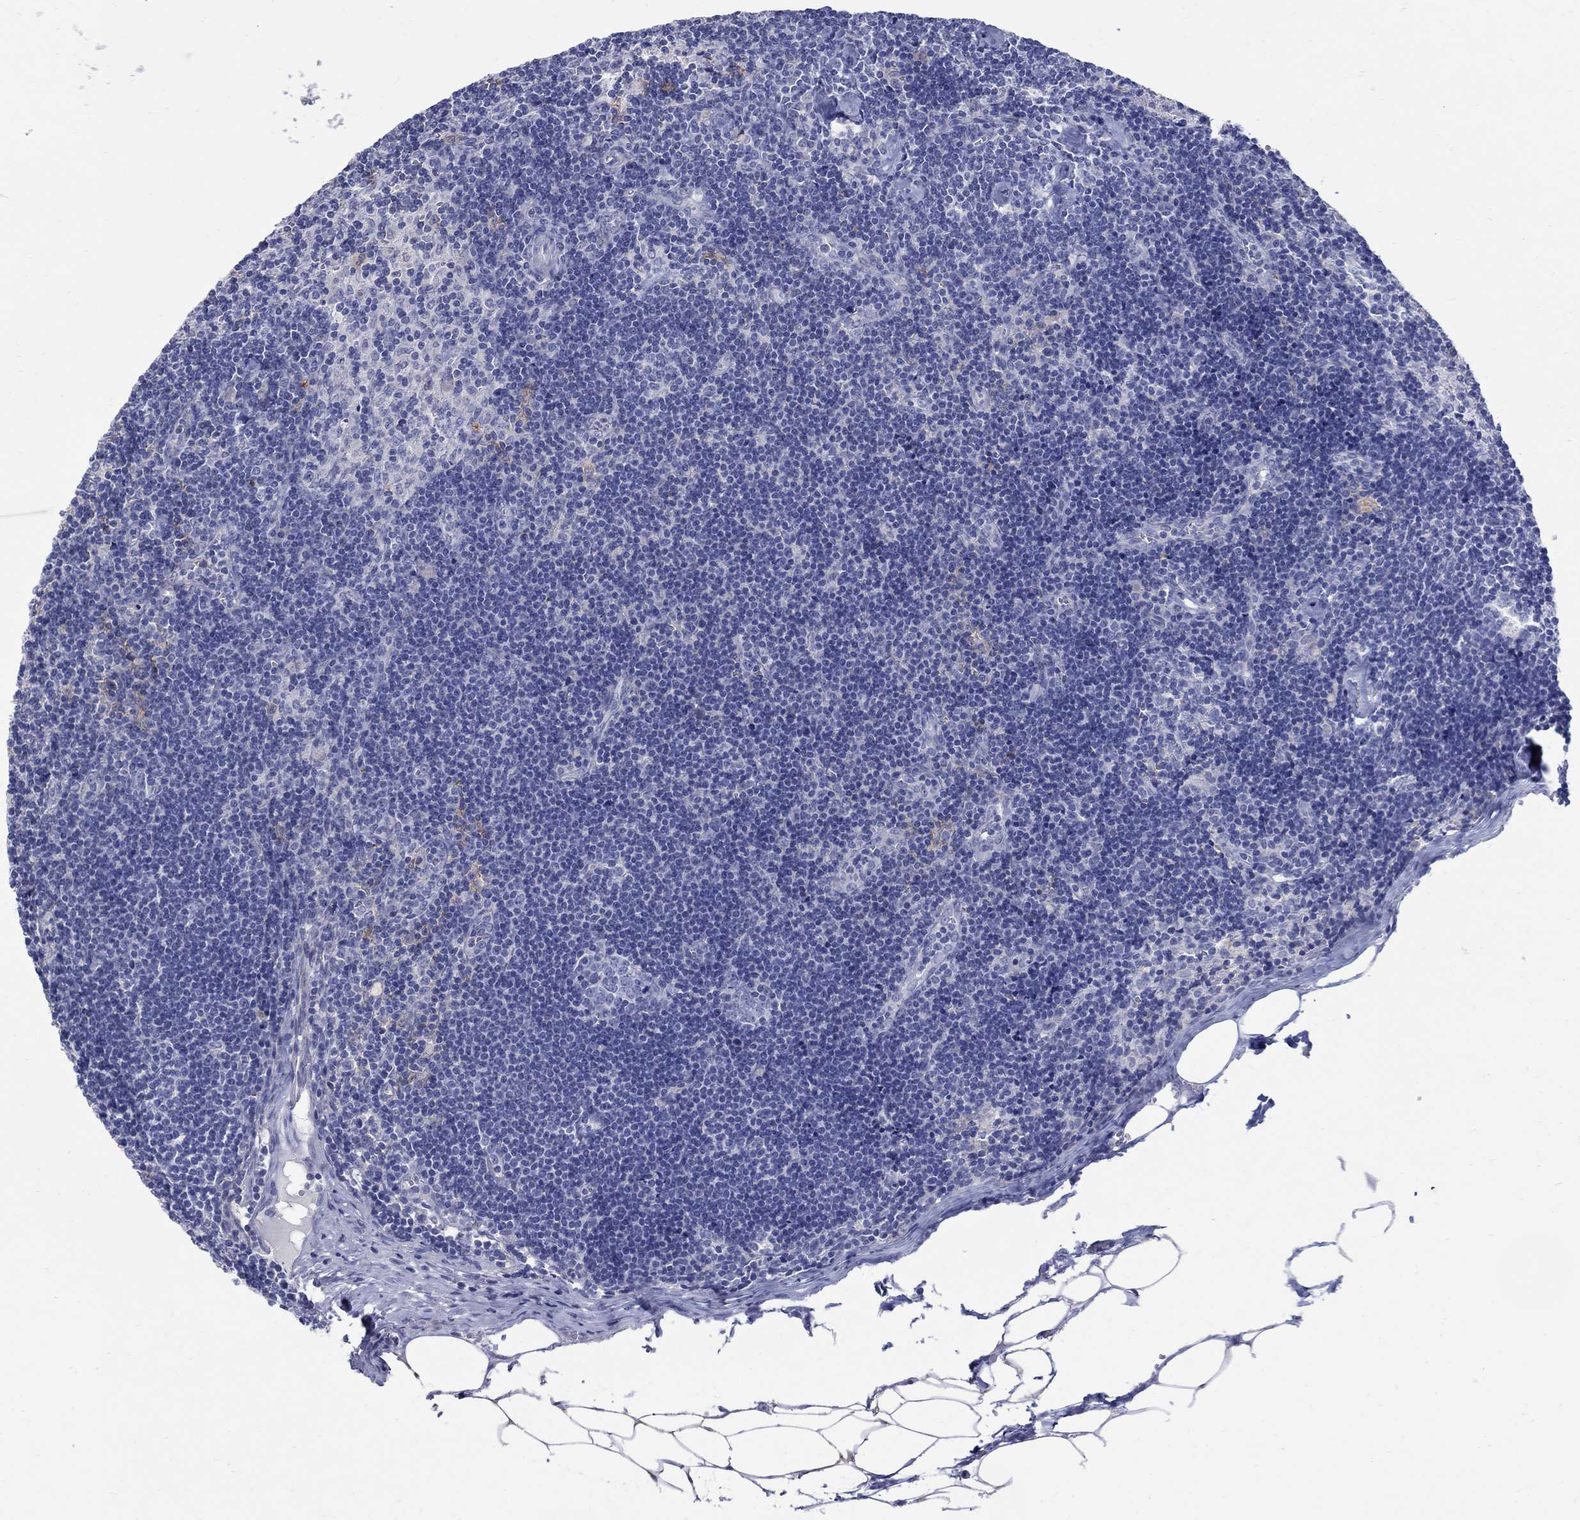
{"staining": {"intensity": "negative", "quantity": "none", "location": "none"}, "tissue": "lymph node", "cell_type": "Non-germinal center cells", "image_type": "normal", "snomed": [{"axis": "morphology", "description": "Normal tissue, NOS"}, {"axis": "topography", "description": "Lymph node"}], "caption": "A photomicrograph of human lymph node is negative for staining in non-germinal center cells.", "gene": "REEP2", "patient": {"sex": "female", "age": 51}}